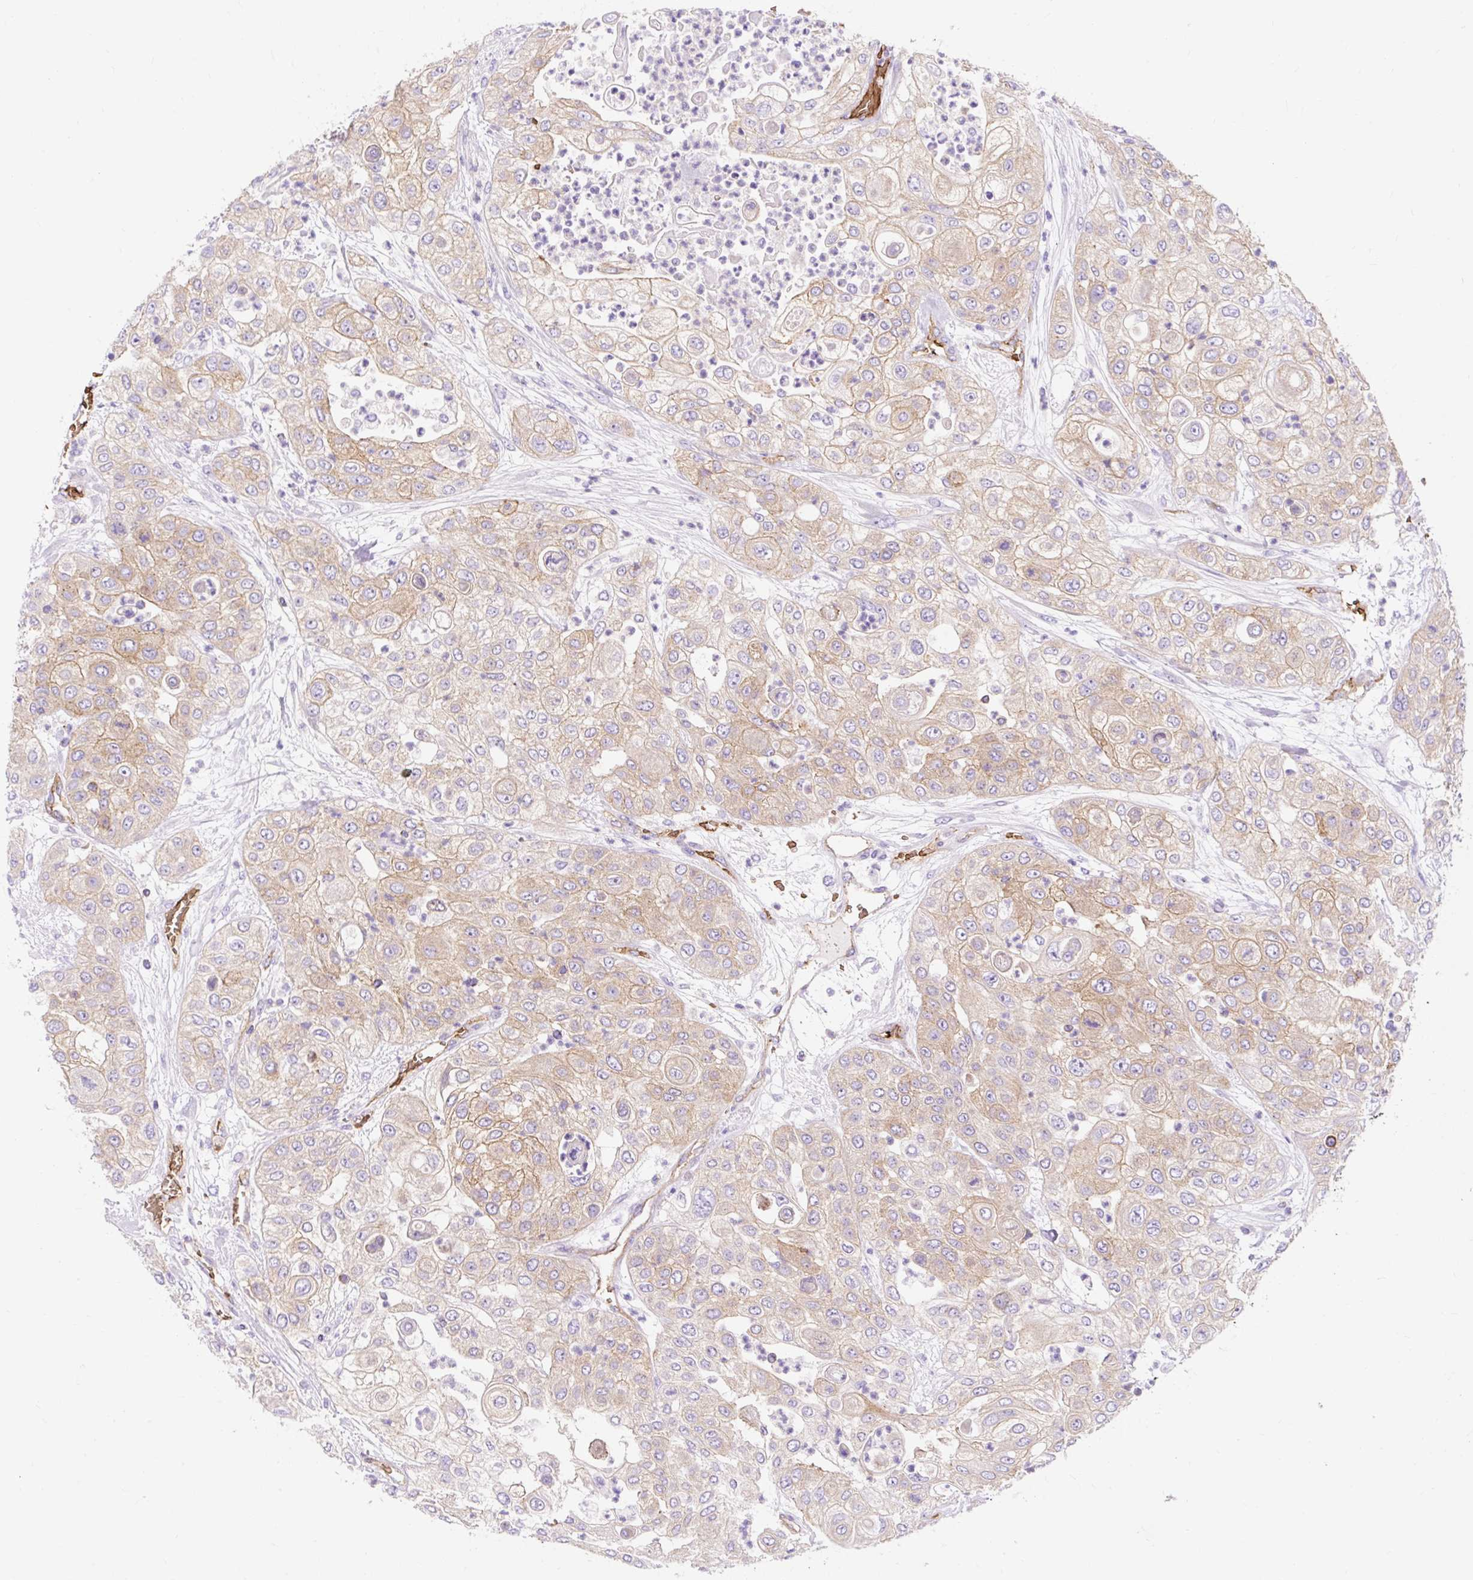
{"staining": {"intensity": "weak", "quantity": ">75%", "location": "cytoplasmic/membranous"}, "tissue": "urothelial cancer", "cell_type": "Tumor cells", "image_type": "cancer", "snomed": [{"axis": "morphology", "description": "Urothelial carcinoma, High grade"}, {"axis": "topography", "description": "Urinary bladder"}], "caption": "This is an image of immunohistochemistry (IHC) staining of urothelial cancer, which shows weak staining in the cytoplasmic/membranous of tumor cells.", "gene": "HIP1R", "patient": {"sex": "female", "age": 79}}